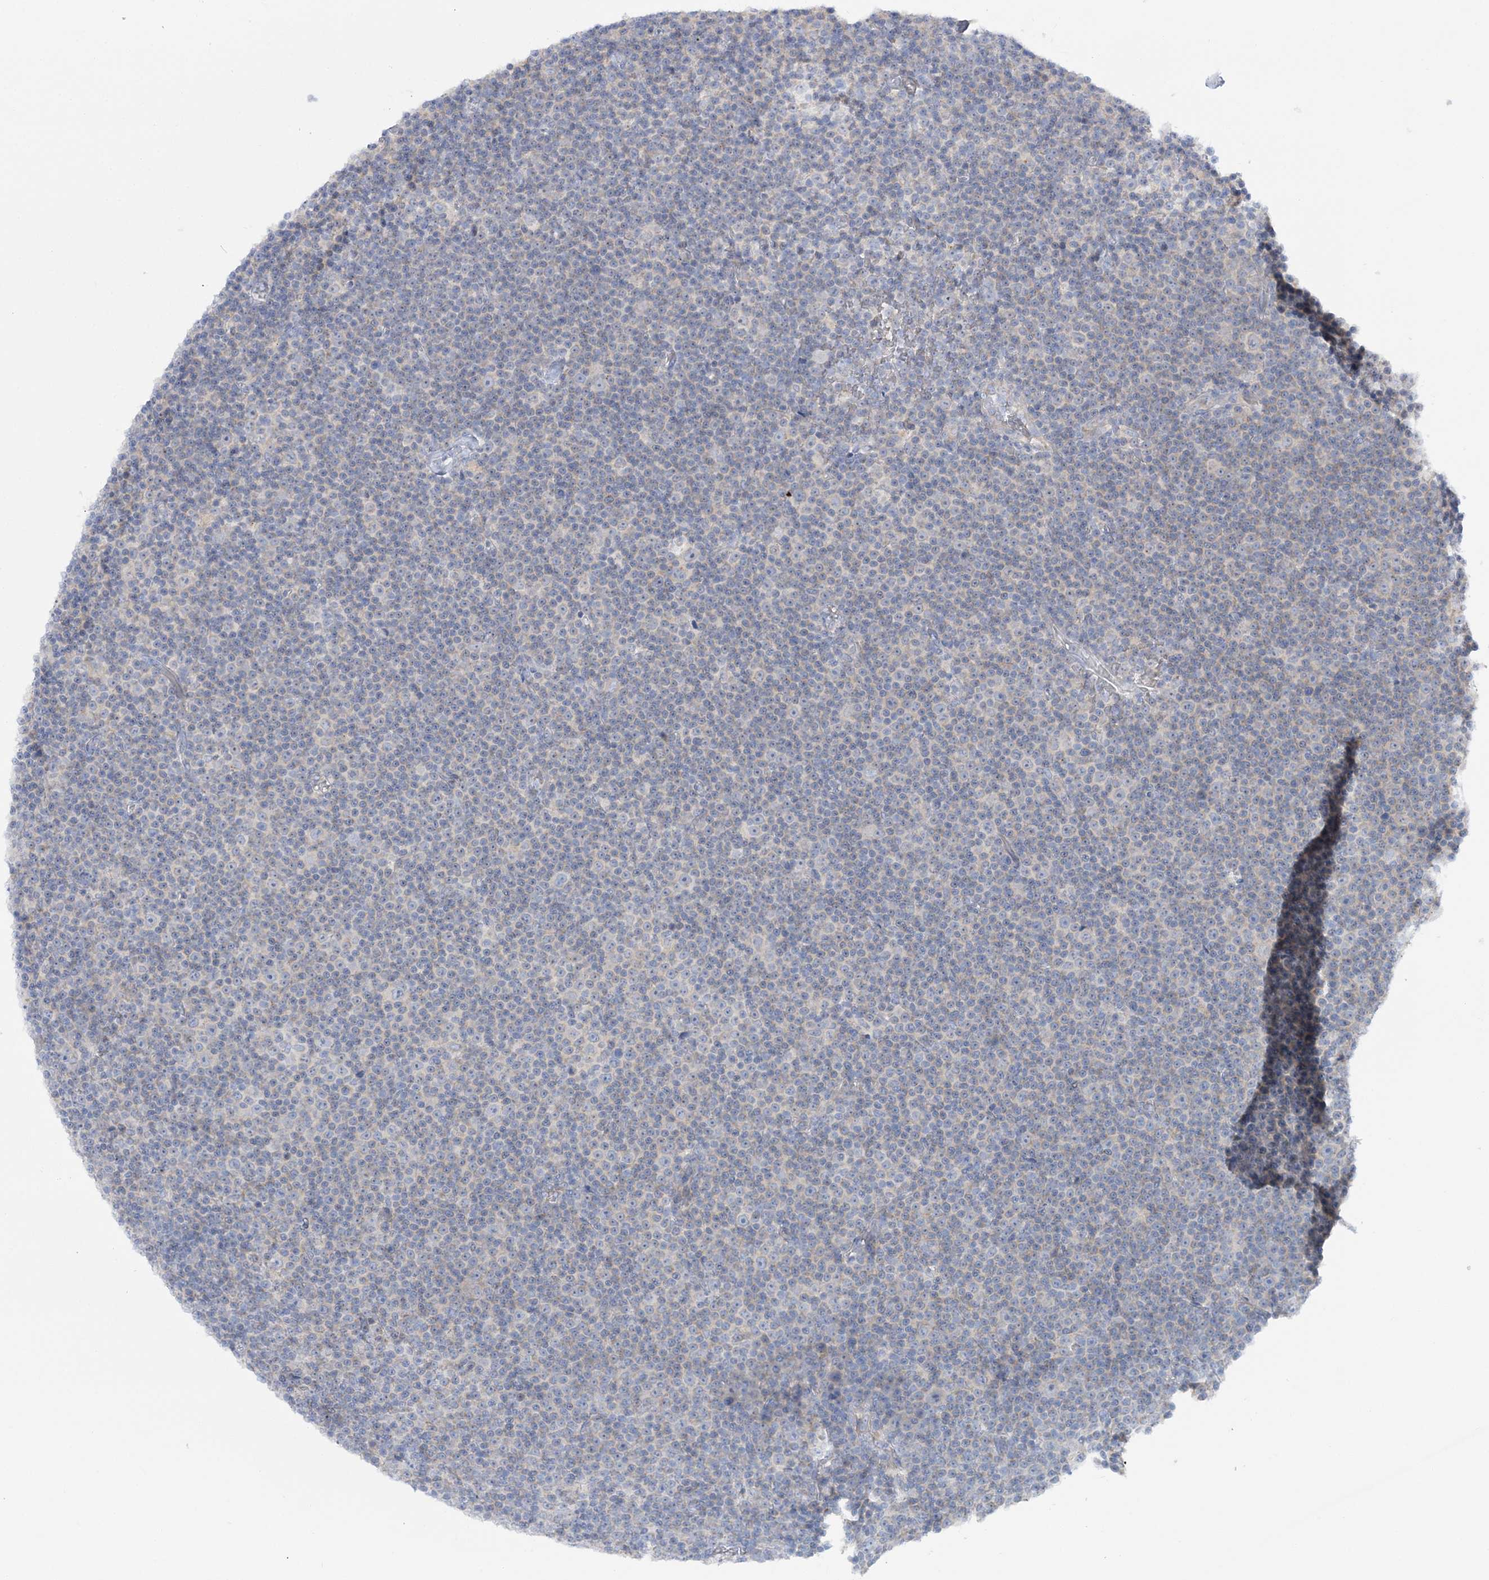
{"staining": {"intensity": "negative", "quantity": "none", "location": "none"}, "tissue": "lymphoma", "cell_type": "Tumor cells", "image_type": "cancer", "snomed": [{"axis": "morphology", "description": "Malignant lymphoma, non-Hodgkin's type, Low grade"}, {"axis": "topography", "description": "Lymph node"}], "caption": "This is a micrograph of immunohistochemistry (IHC) staining of malignant lymphoma, non-Hodgkin's type (low-grade), which shows no expression in tumor cells.", "gene": "MMADHC", "patient": {"sex": "female", "age": 67}}